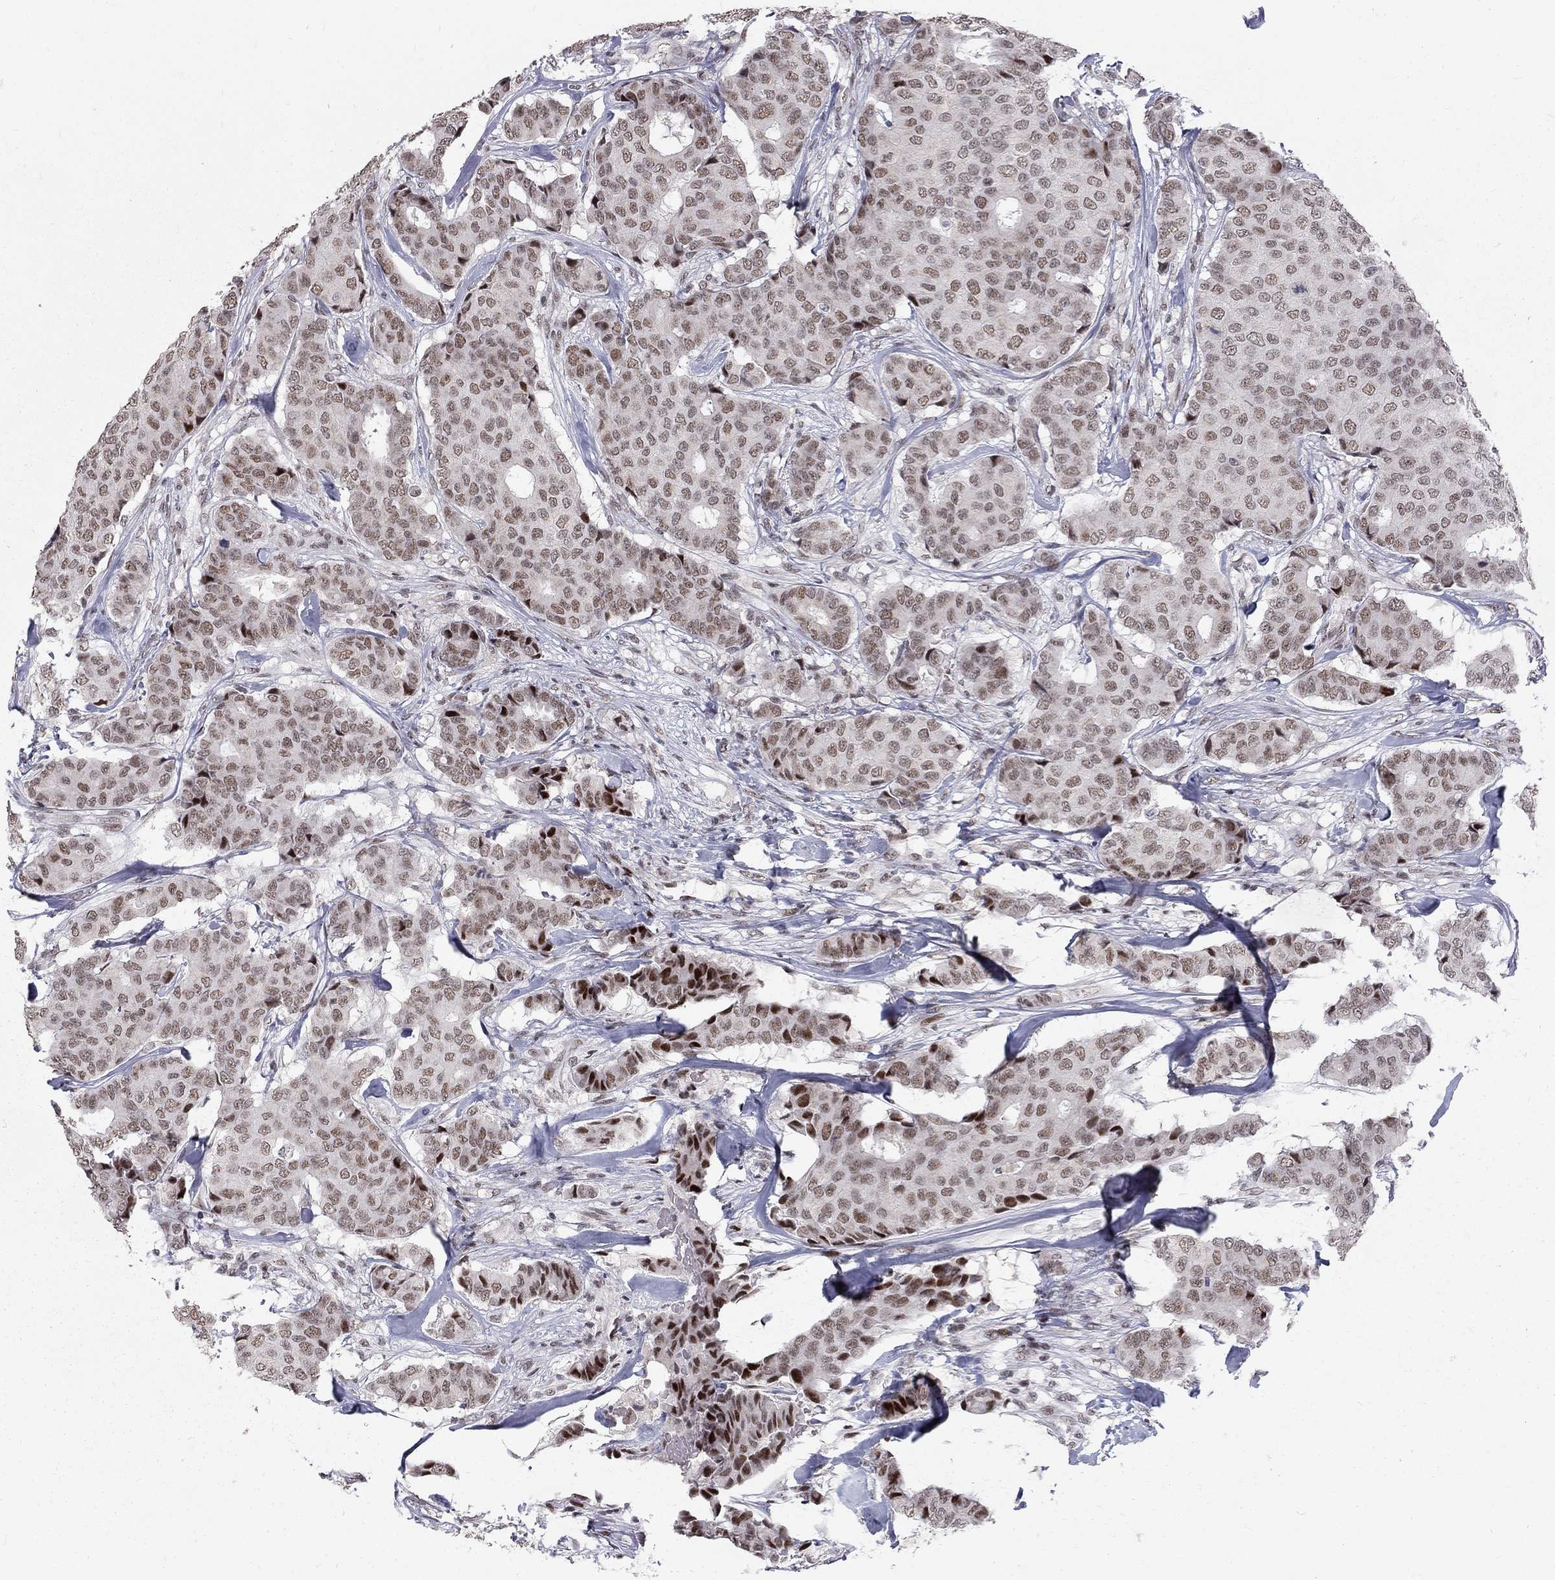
{"staining": {"intensity": "strong", "quantity": "<25%", "location": "nuclear"}, "tissue": "breast cancer", "cell_type": "Tumor cells", "image_type": "cancer", "snomed": [{"axis": "morphology", "description": "Duct carcinoma"}, {"axis": "topography", "description": "Breast"}], "caption": "A medium amount of strong nuclear expression is present in about <25% of tumor cells in intraductal carcinoma (breast) tissue.", "gene": "TCEAL1", "patient": {"sex": "female", "age": 75}}